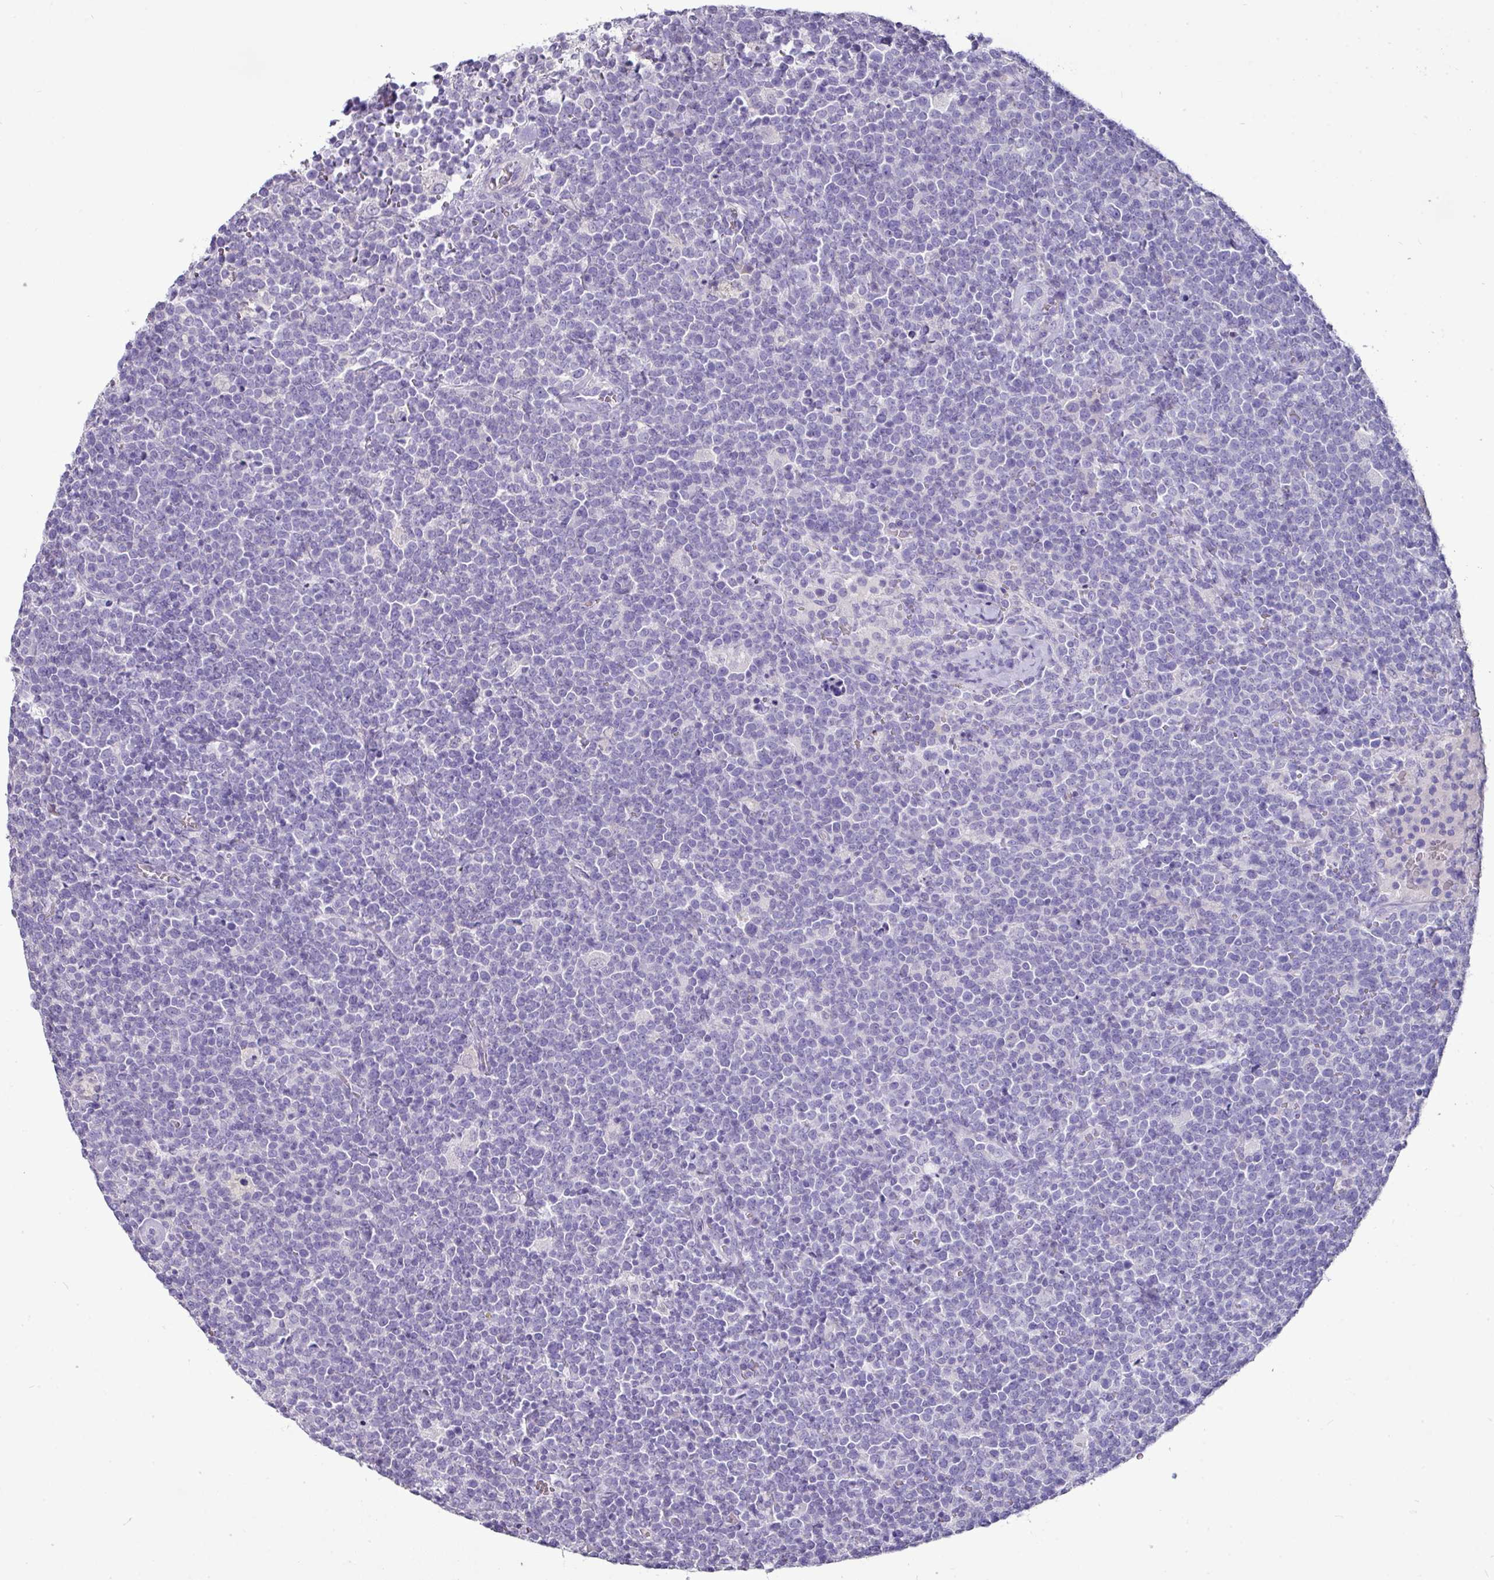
{"staining": {"intensity": "negative", "quantity": "none", "location": "none"}, "tissue": "lymphoma", "cell_type": "Tumor cells", "image_type": "cancer", "snomed": [{"axis": "morphology", "description": "Malignant lymphoma, non-Hodgkin's type, High grade"}, {"axis": "topography", "description": "Lymph node"}], "caption": "High magnification brightfield microscopy of lymphoma stained with DAB (brown) and counterstained with hematoxylin (blue): tumor cells show no significant expression. Brightfield microscopy of immunohistochemistry (IHC) stained with DAB (3,3'-diaminobenzidine) (brown) and hematoxylin (blue), captured at high magnification.", "gene": "GSTA3", "patient": {"sex": "male", "age": 61}}